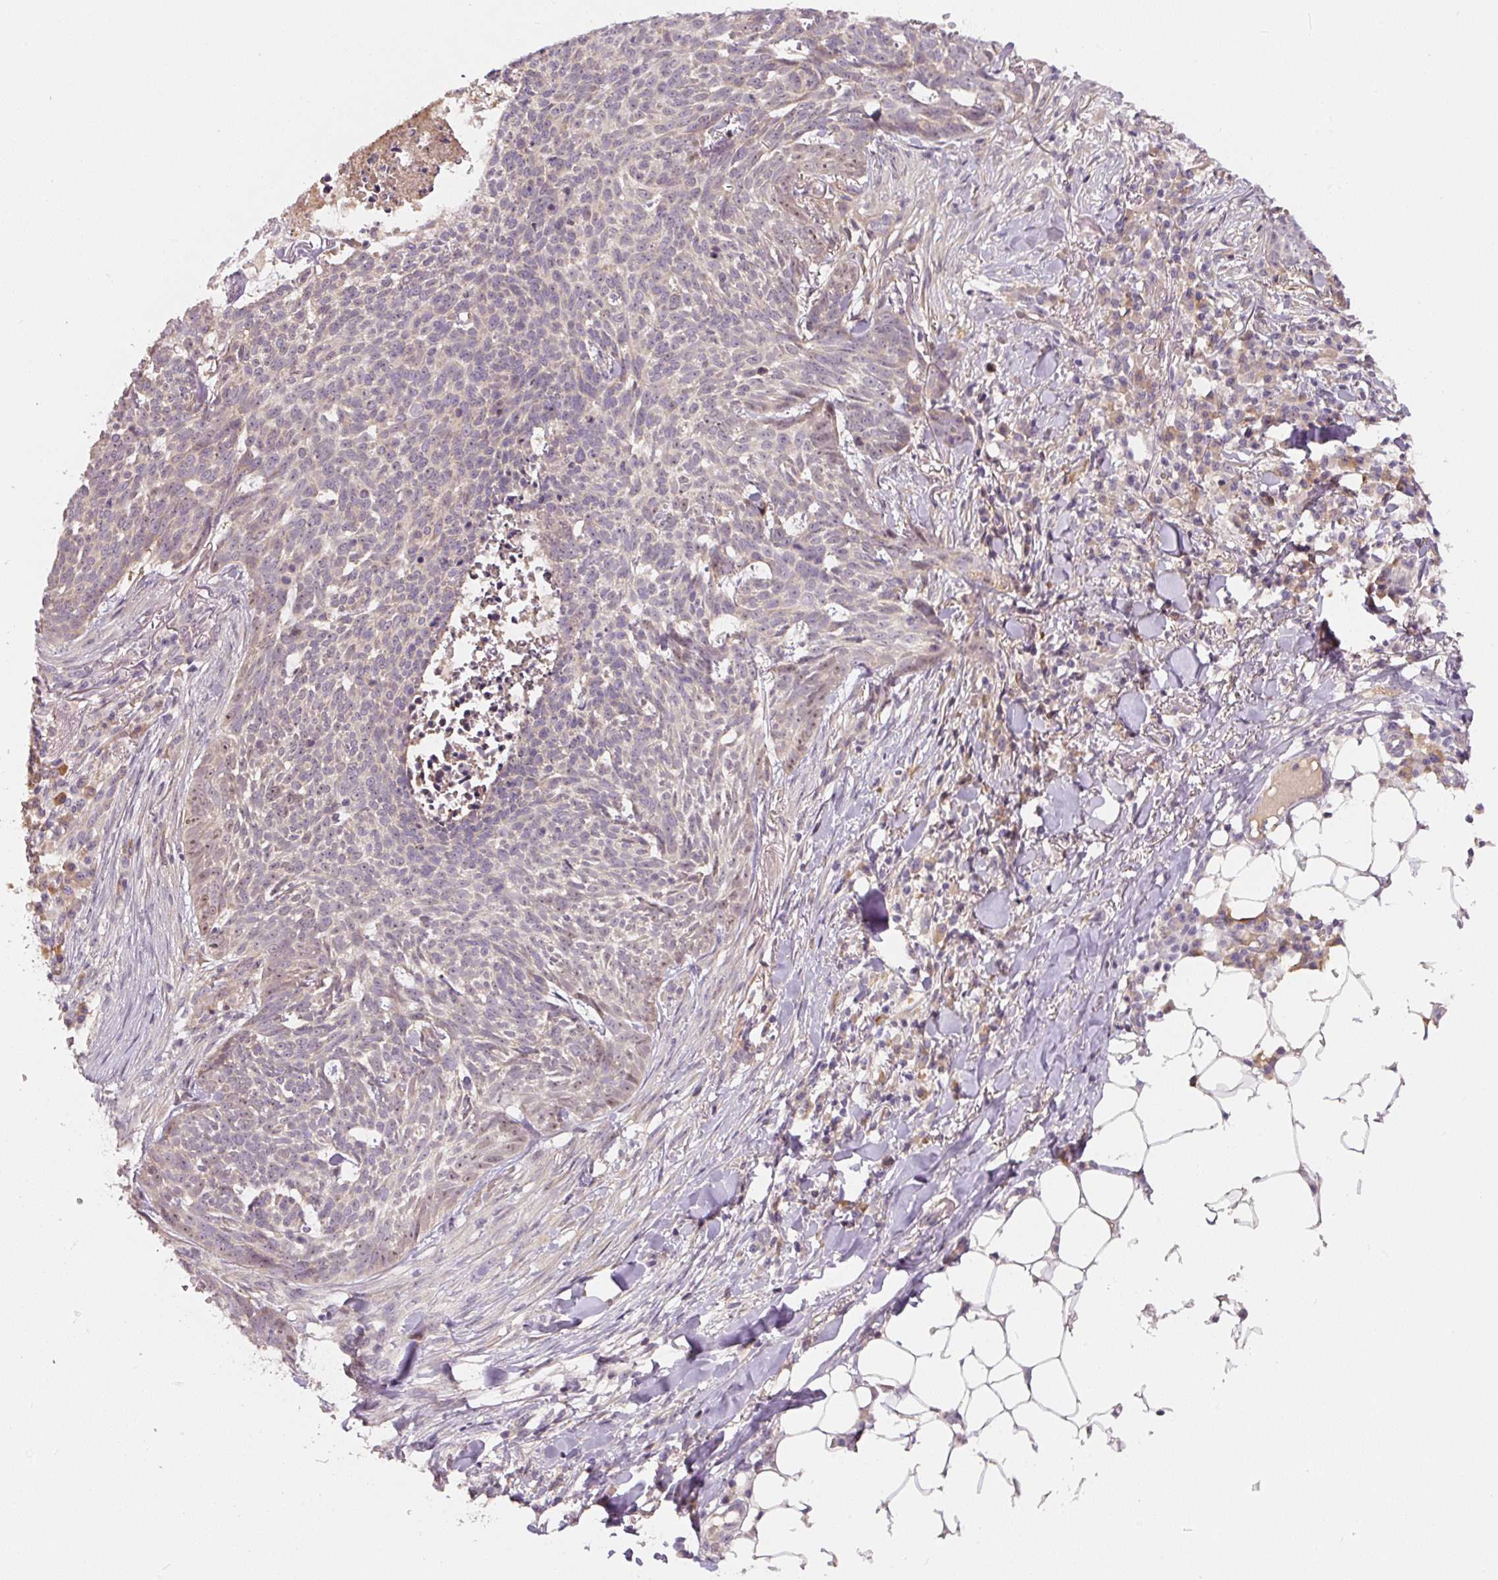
{"staining": {"intensity": "strong", "quantity": "<25%", "location": "nuclear"}, "tissue": "skin cancer", "cell_type": "Tumor cells", "image_type": "cancer", "snomed": [{"axis": "morphology", "description": "Basal cell carcinoma"}, {"axis": "topography", "description": "Skin"}], "caption": "This is a micrograph of IHC staining of skin cancer, which shows strong staining in the nuclear of tumor cells.", "gene": "PWWP3B", "patient": {"sex": "female", "age": 93}}